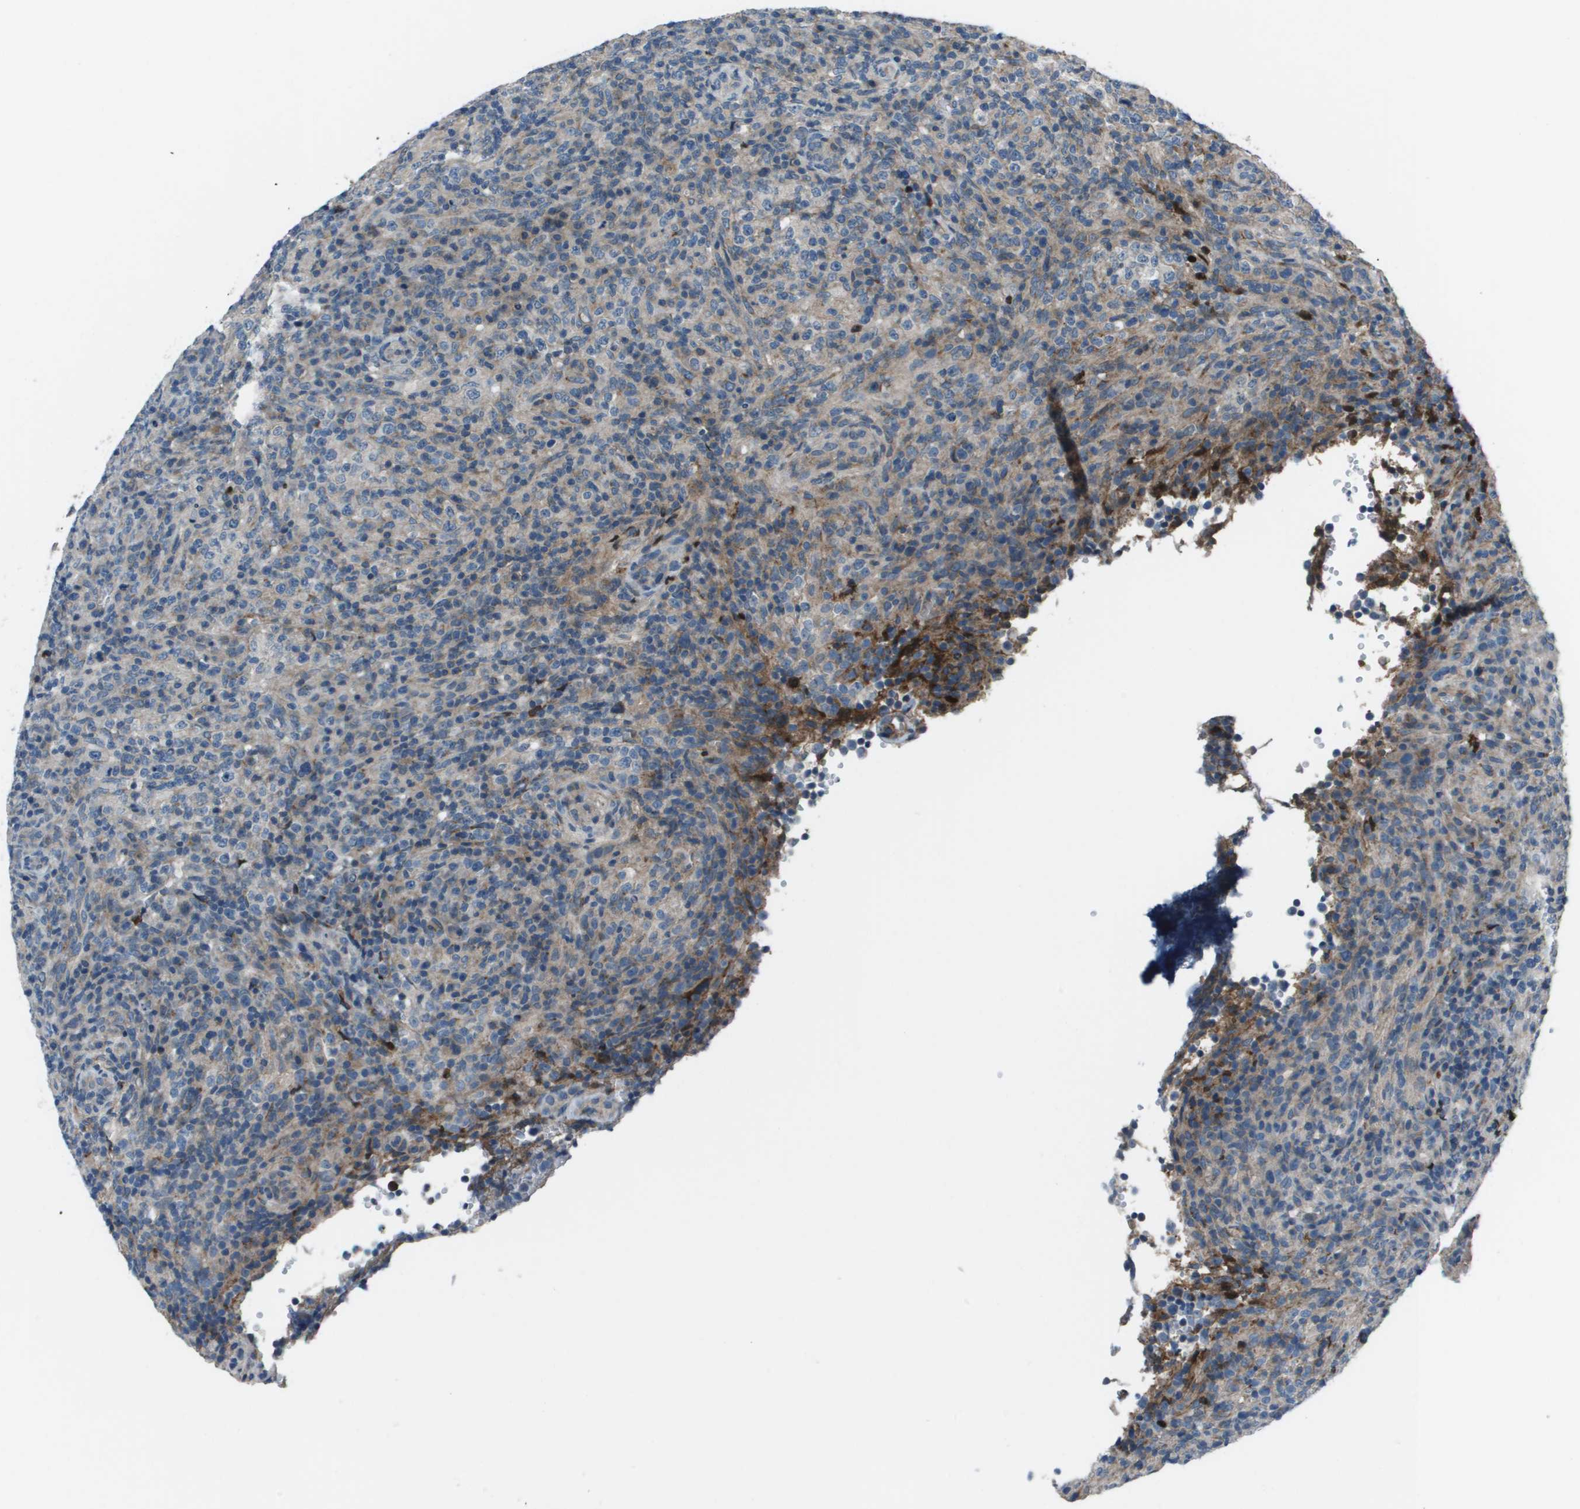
{"staining": {"intensity": "weak", "quantity": "<25%", "location": "cytoplasmic/membranous"}, "tissue": "lymphoma", "cell_type": "Tumor cells", "image_type": "cancer", "snomed": [{"axis": "morphology", "description": "Malignant lymphoma, non-Hodgkin's type, High grade"}, {"axis": "topography", "description": "Lymph node"}], "caption": "IHC photomicrograph of human malignant lymphoma, non-Hodgkin's type (high-grade) stained for a protein (brown), which reveals no positivity in tumor cells.", "gene": "PCOLCE", "patient": {"sex": "female", "age": 76}}